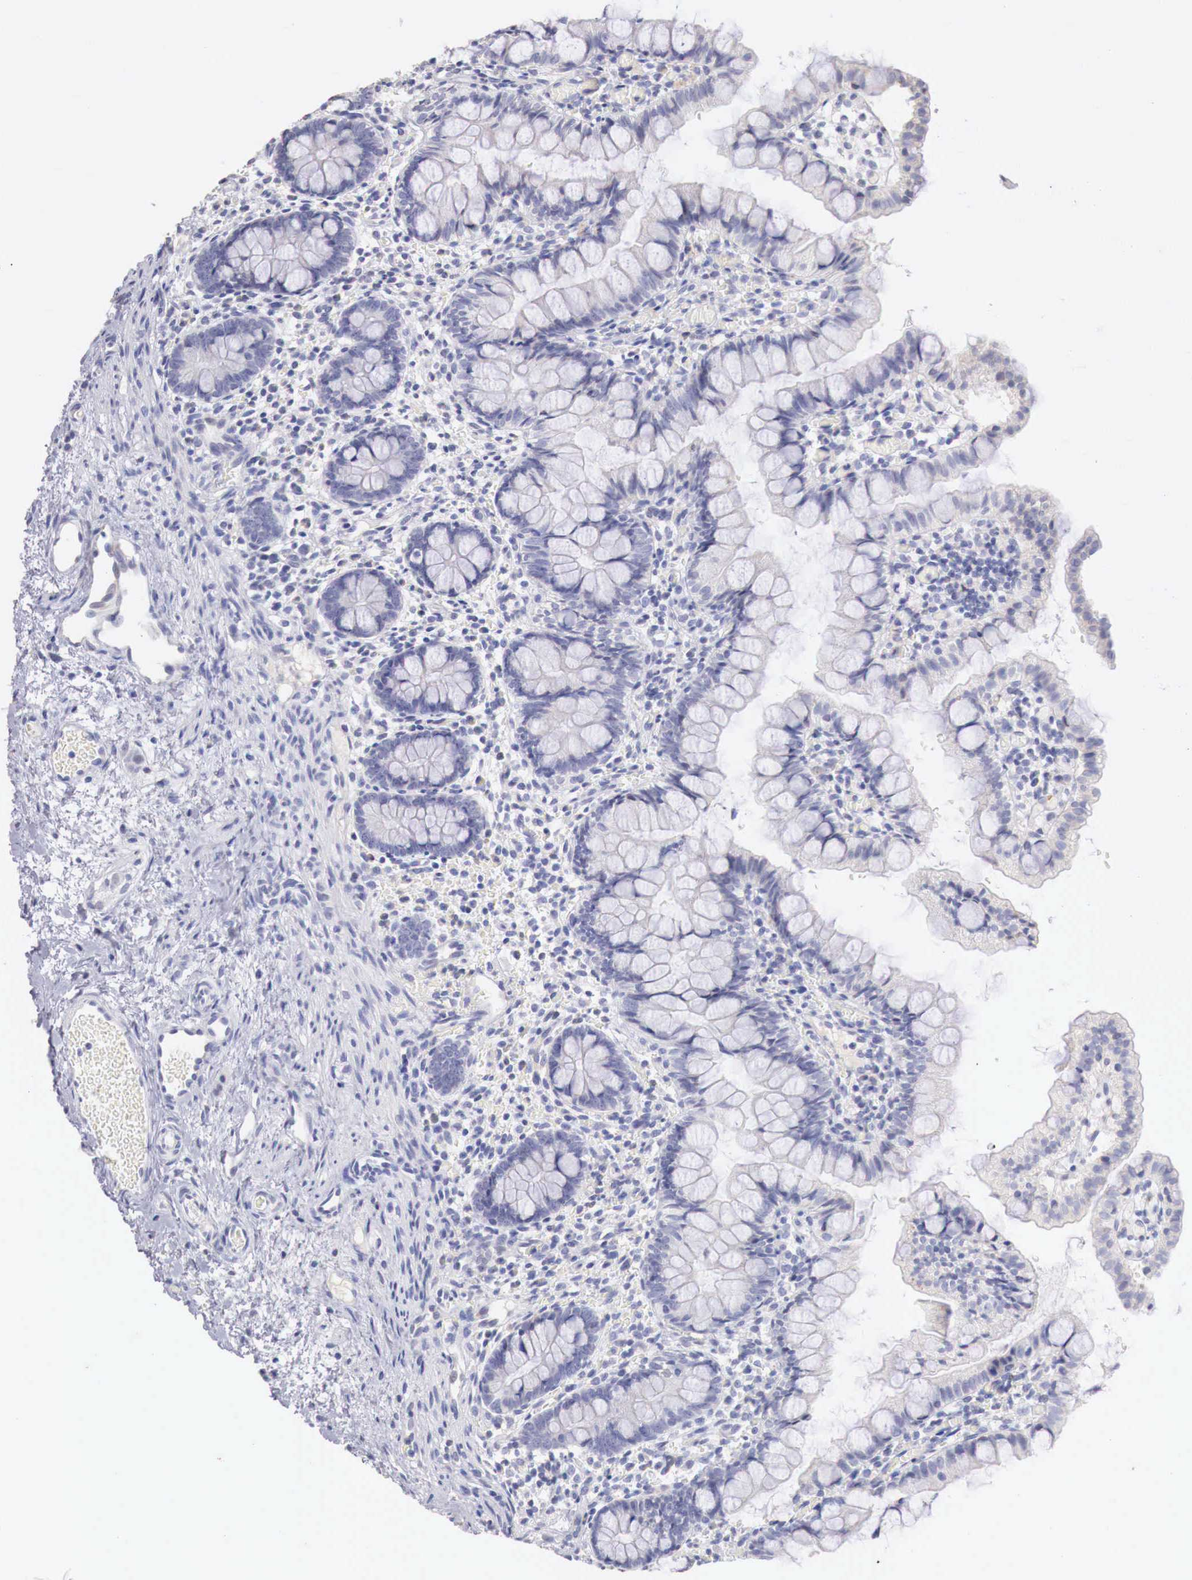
{"staining": {"intensity": "negative", "quantity": "none", "location": "none"}, "tissue": "small intestine", "cell_type": "Glandular cells", "image_type": "normal", "snomed": [{"axis": "morphology", "description": "Normal tissue, NOS"}, {"axis": "topography", "description": "Small intestine"}], "caption": "Immunohistochemistry (IHC) micrograph of unremarkable small intestine: small intestine stained with DAB demonstrates no significant protein expression in glandular cells.", "gene": "ITIH6", "patient": {"sex": "male", "age": 1}}